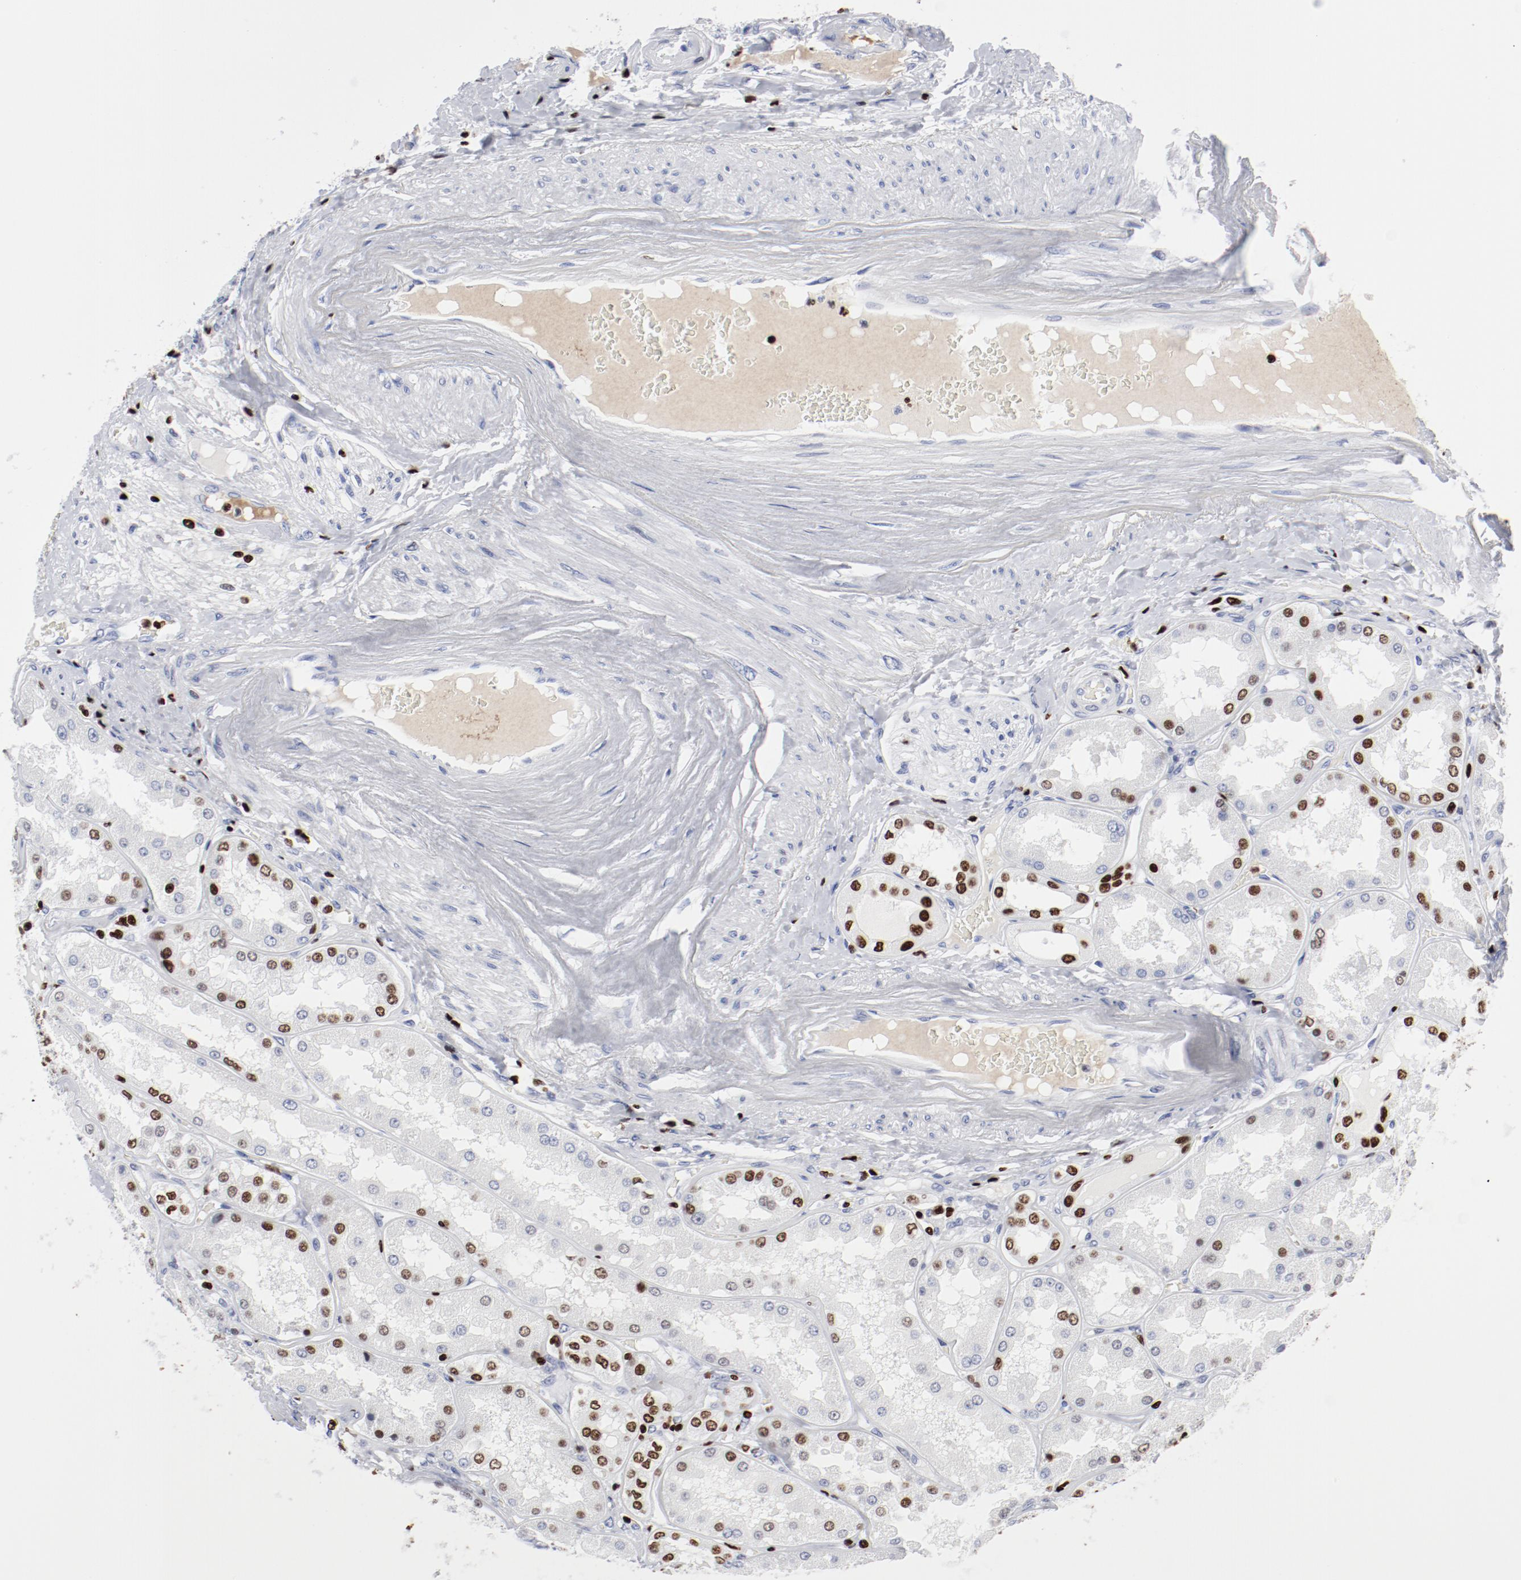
{"staining": {"intensity": "strong", "quantity": "<25%", "location": "nuclear"}, "tissue": "kidney", "cell_type": "Cells in glomeruli", "image_type": "normal", "snomed": [{"axis": "morphology", "description": "Normal tissue, NOS"}, {"axis": "topography", "description": "Kidney"}], "caption": "Immunohistochemistry (IHC) of benign human kidney shows medium levels of strong nuclear expression in about <25% of cells in glomeruli. (Stains: DAB (3,3'-diaminobenzidine) in brown, nuclei in blue, Microscopy: brightfield microscopy at high magnification).", "gene": "SMARCC2", "patient": {"sex": "female", "age": 56}}